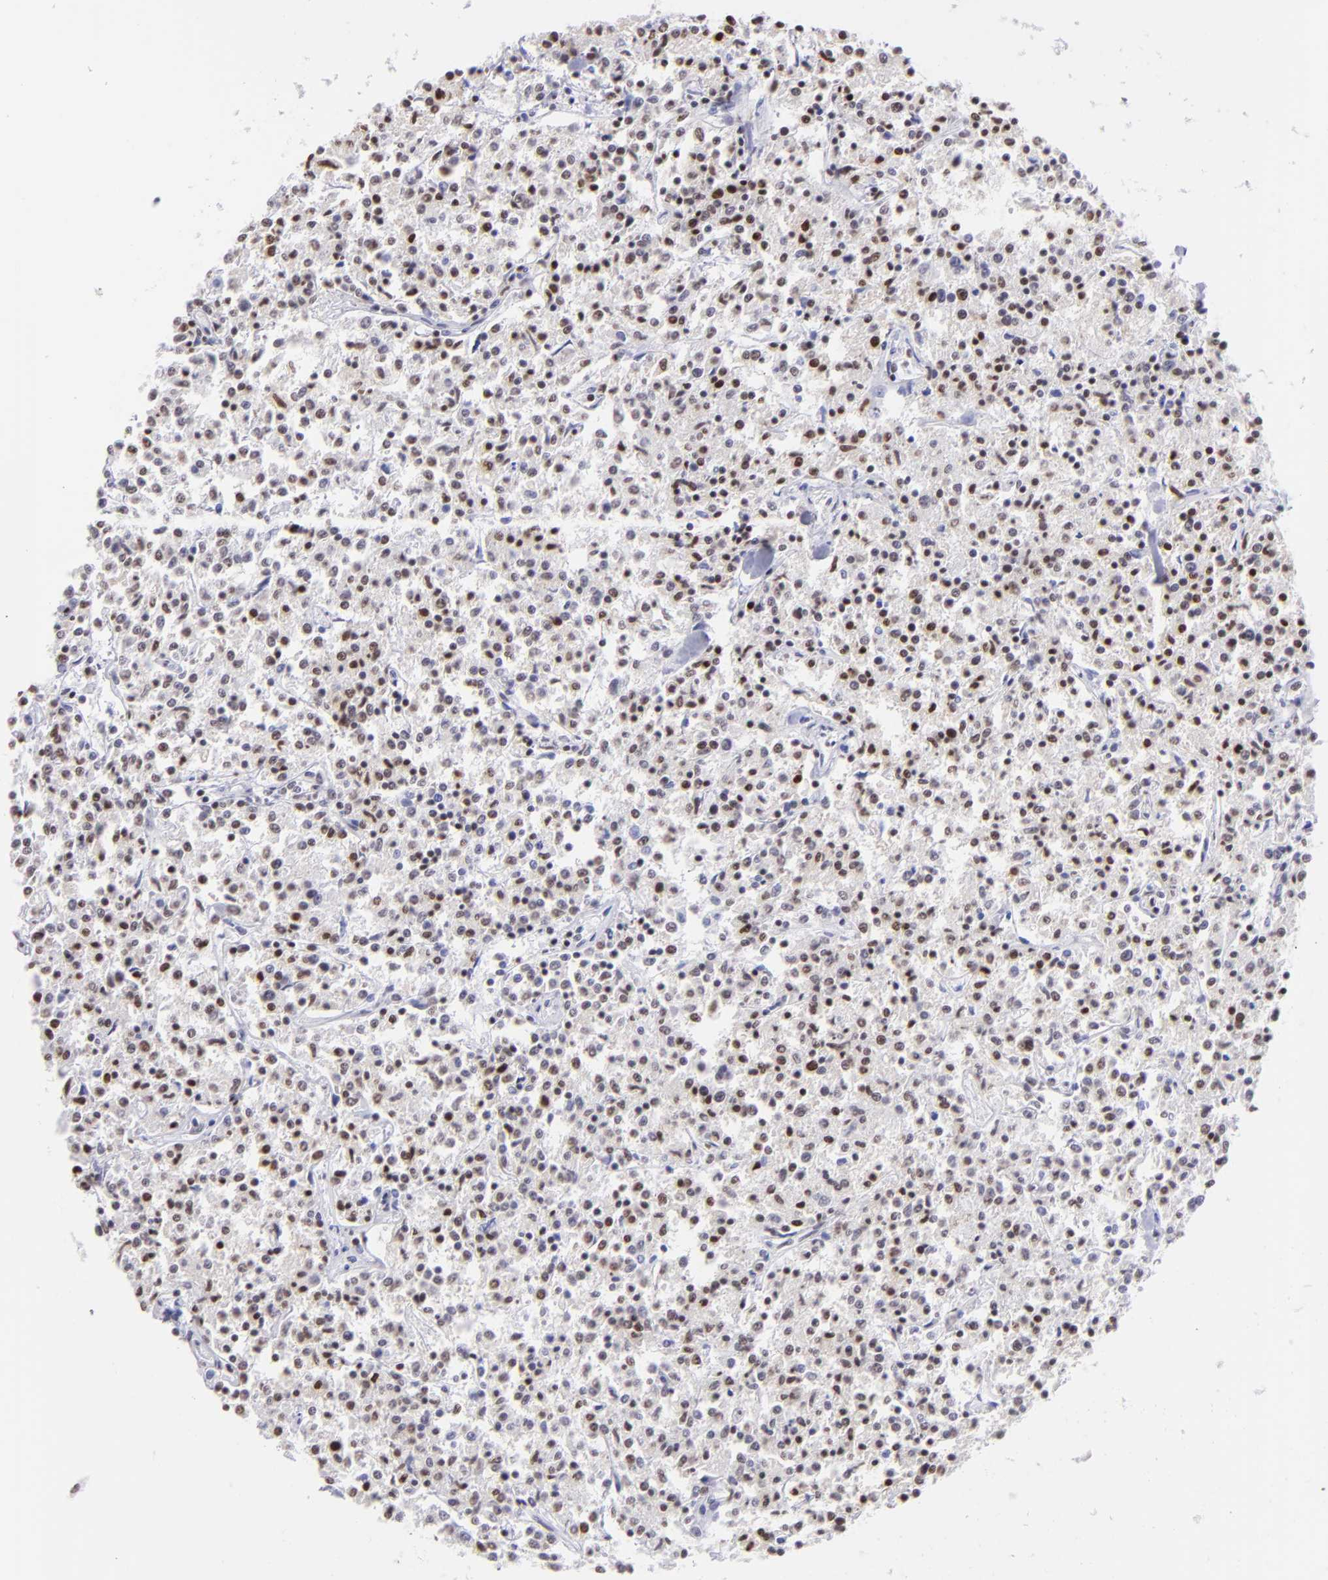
{"staining": {"intensity": "moderate", "quantity": "25%-75%", "location": "nuclear"}, "tissue": "lymphoma", "cell_type": "Tumor cells", "image_type": "cancer", "snomed": [{"axis": "morphology", "description": "Malignant lymphoma, non-Hodgkin's type, Low grade"}, {"axis": "topography", "description": "Small intestine"}], "caption": "This image demonstrates lymphoma stained with immunohistochemistry to label a protein in brown. The nuclear of tumor cells show moderate positivity for the protein. Nuclei are counter-stained blue.", "gene": "ETS1", "patient": {"sex": "female", "age": 59}}